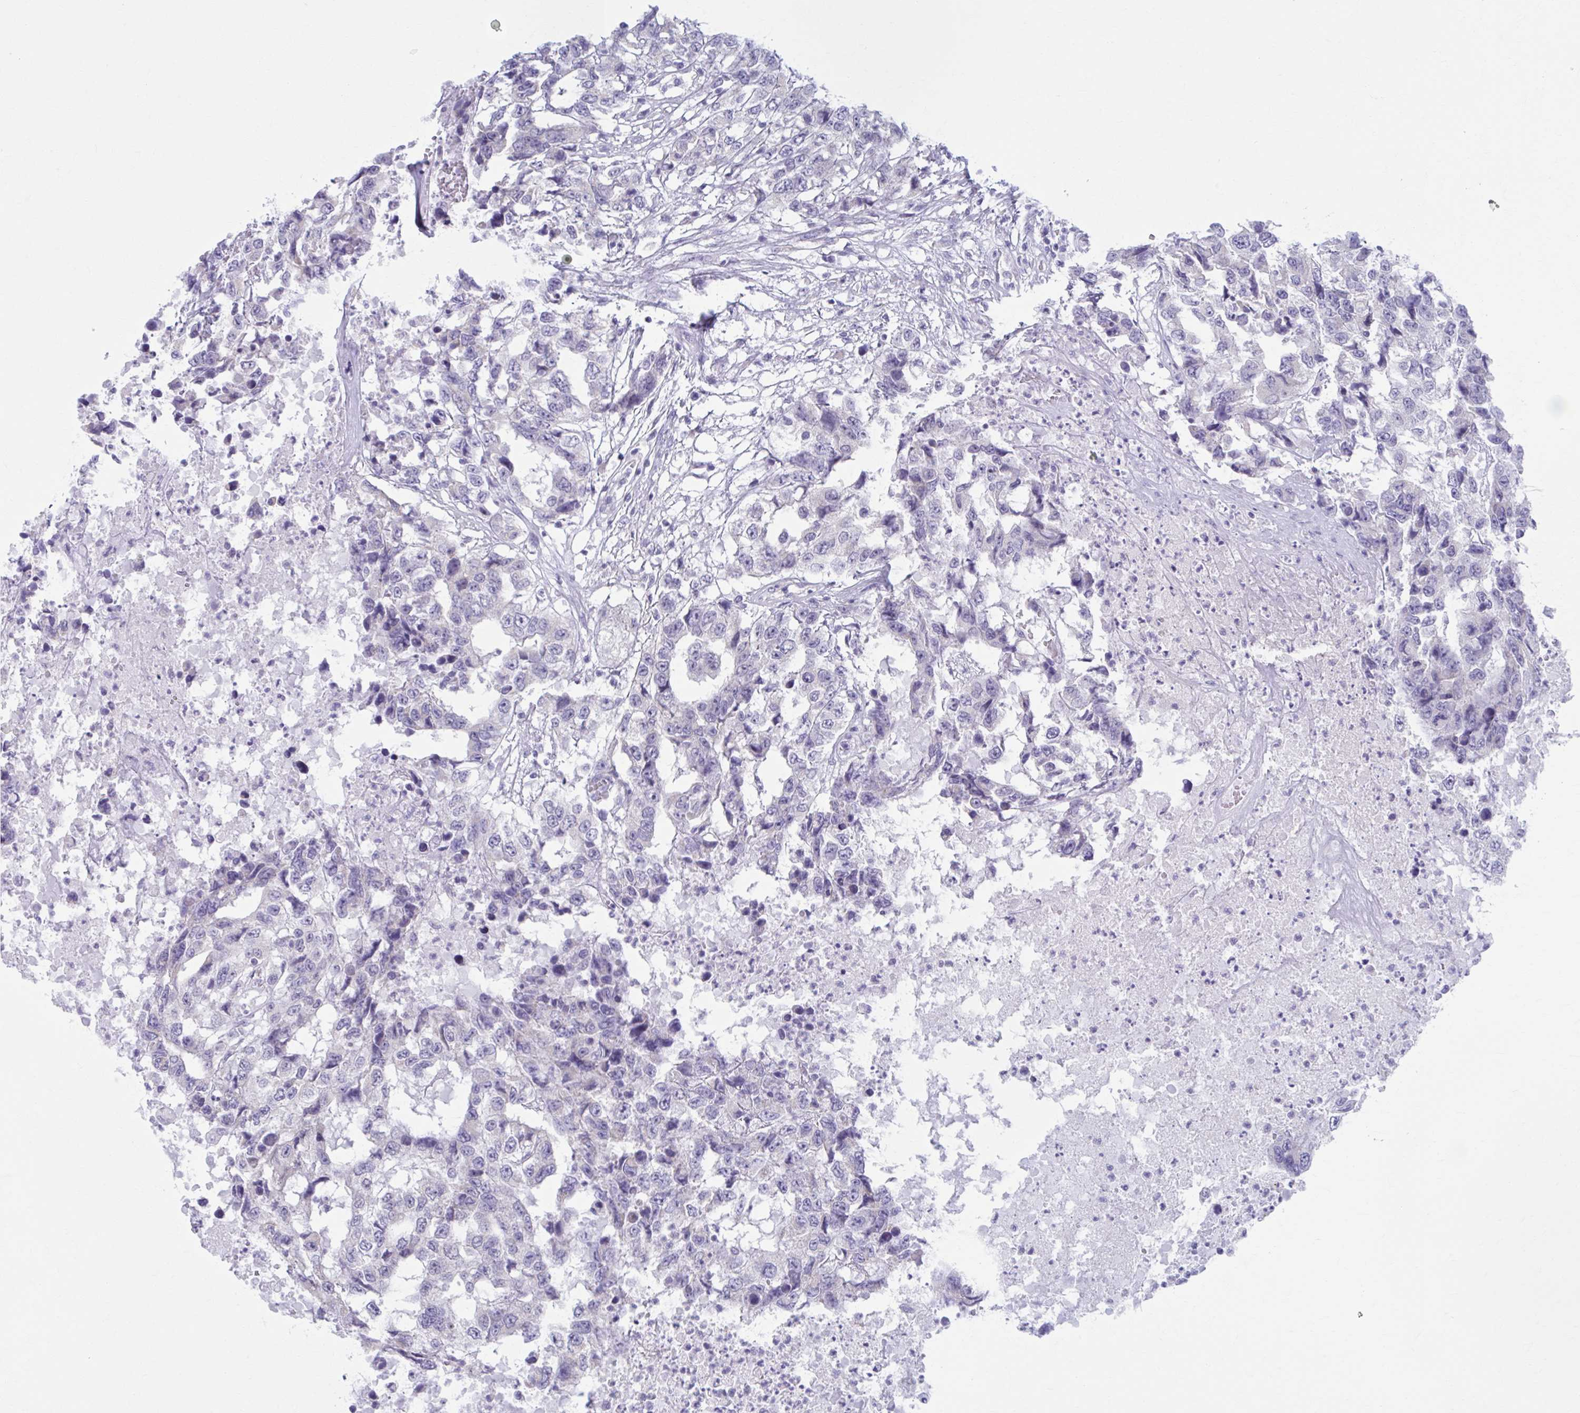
{"staining": {"intensity": "negative", "quantity": "none", "location": "none"}, "tissue": "testis cancer", "cell_type": "Tumor cells", "image_type": "cancer", "snomed": [{"axis": "morphology", "description": "Carcinoma, Embryonal, NOS"}, {"axis": "topography", "description": "Testis"}], "caption": "IHC image of neoplastic tissue: testis cancer stained with DAB (3,3'-diaminobenzidine) reveals no significant protein positivity in tumor cells. The staining was performed using DAB (3,3'-diaminobenzidine) to visualize the protein expression in brown, while the nuclei were stained in blue with hematoxylin (Magnification: 20x).", "gene": "CCDC105", "patient": {"sex": "male", "age": 83}}